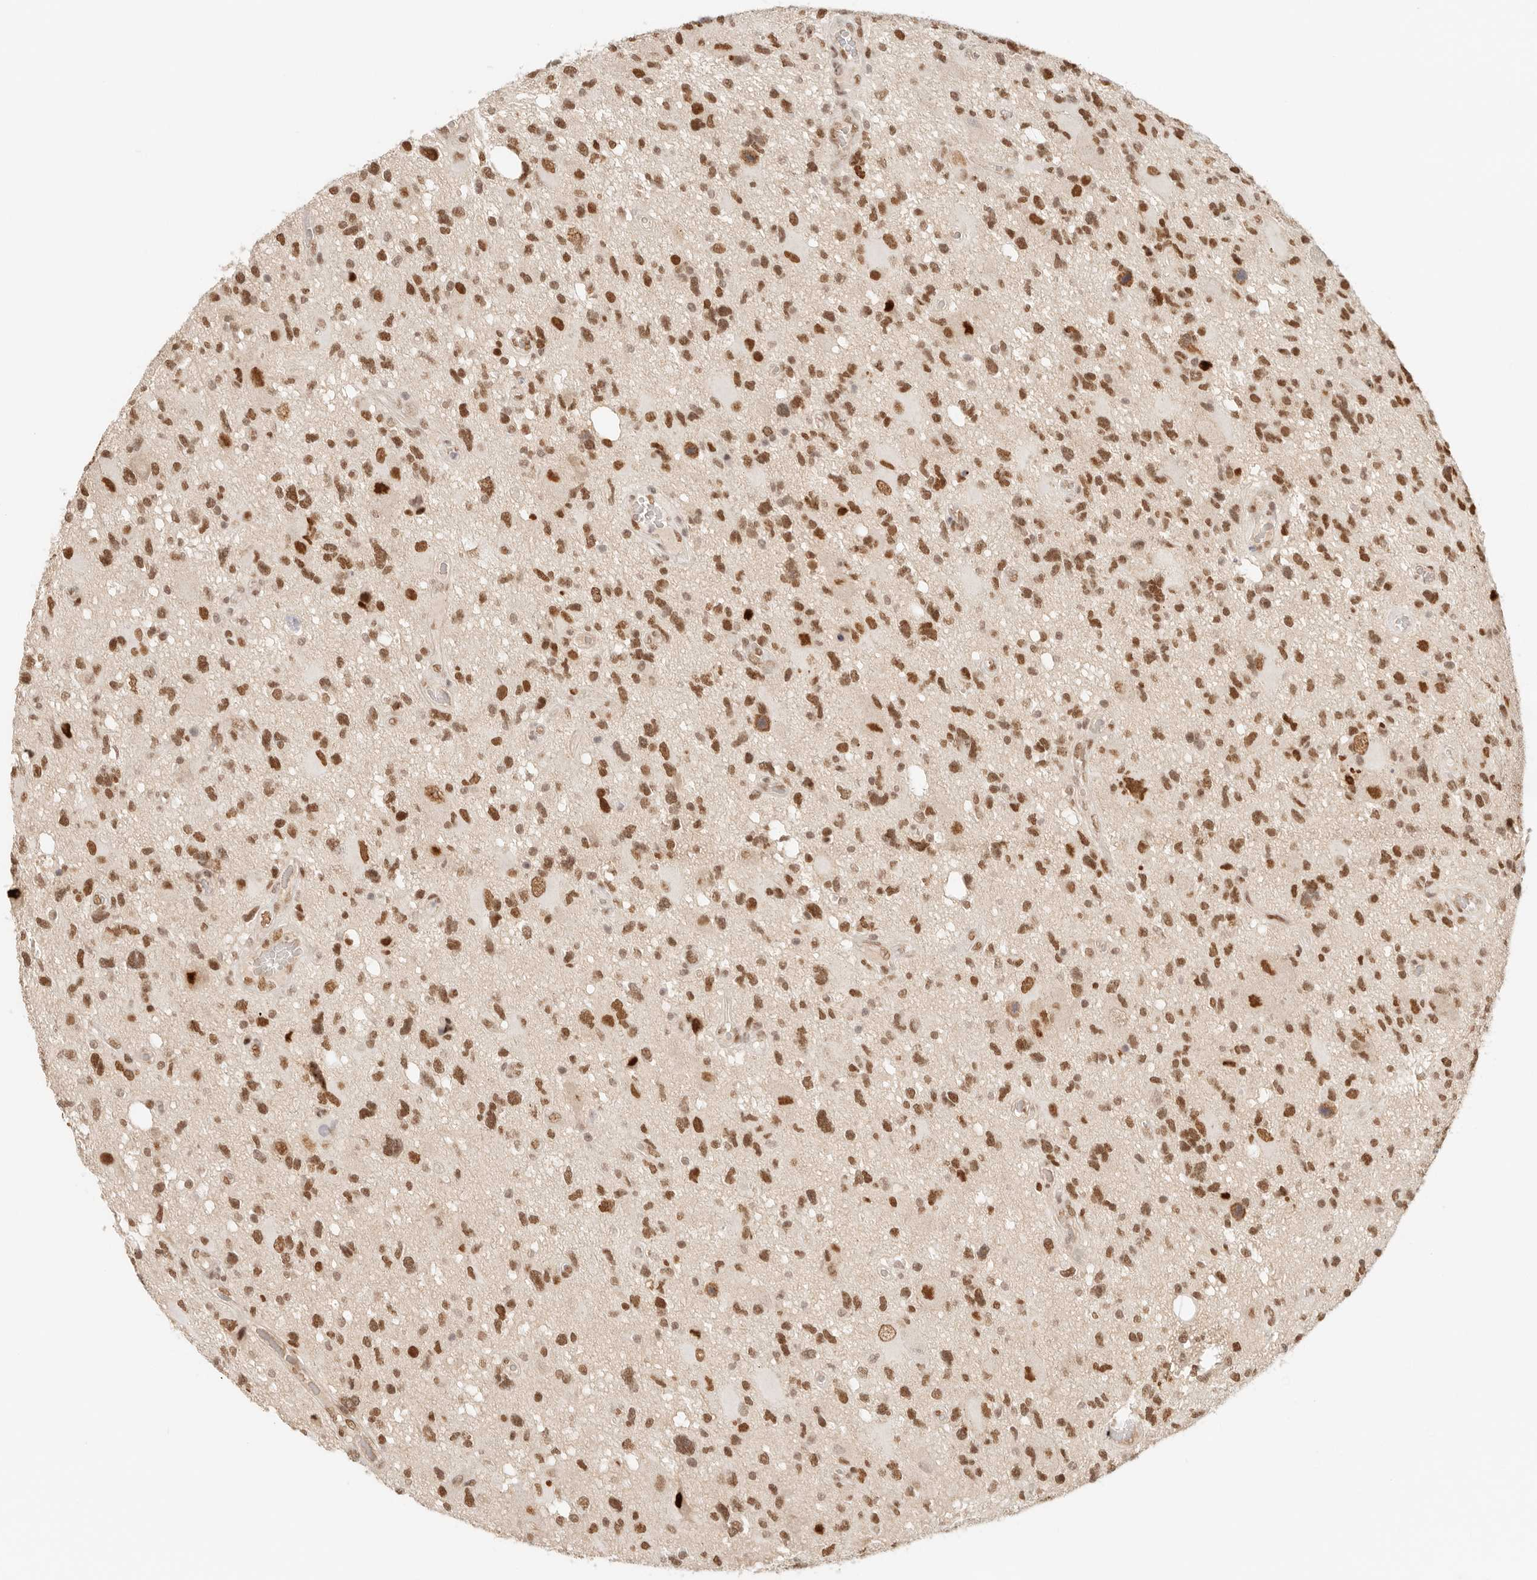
{"staining": {"intensity": "strong", "quantity": ">75%", "location": "nuclear"}, "tissue": "glioma", "cell_type": "Tumor cells", "image_type": "cancer", "snomed": [{"axis": "morphology", "description": "Glioma, malignant, High grade"}, {"axis": "topography", "description": "Brain"}], "caption": "A brown stain shows strong nuclear staining of a protein in human high-grade glioma (malignant) tumor cells.", "gene": "HOXC5", "patient": {"sex": "male", "age": 33}}